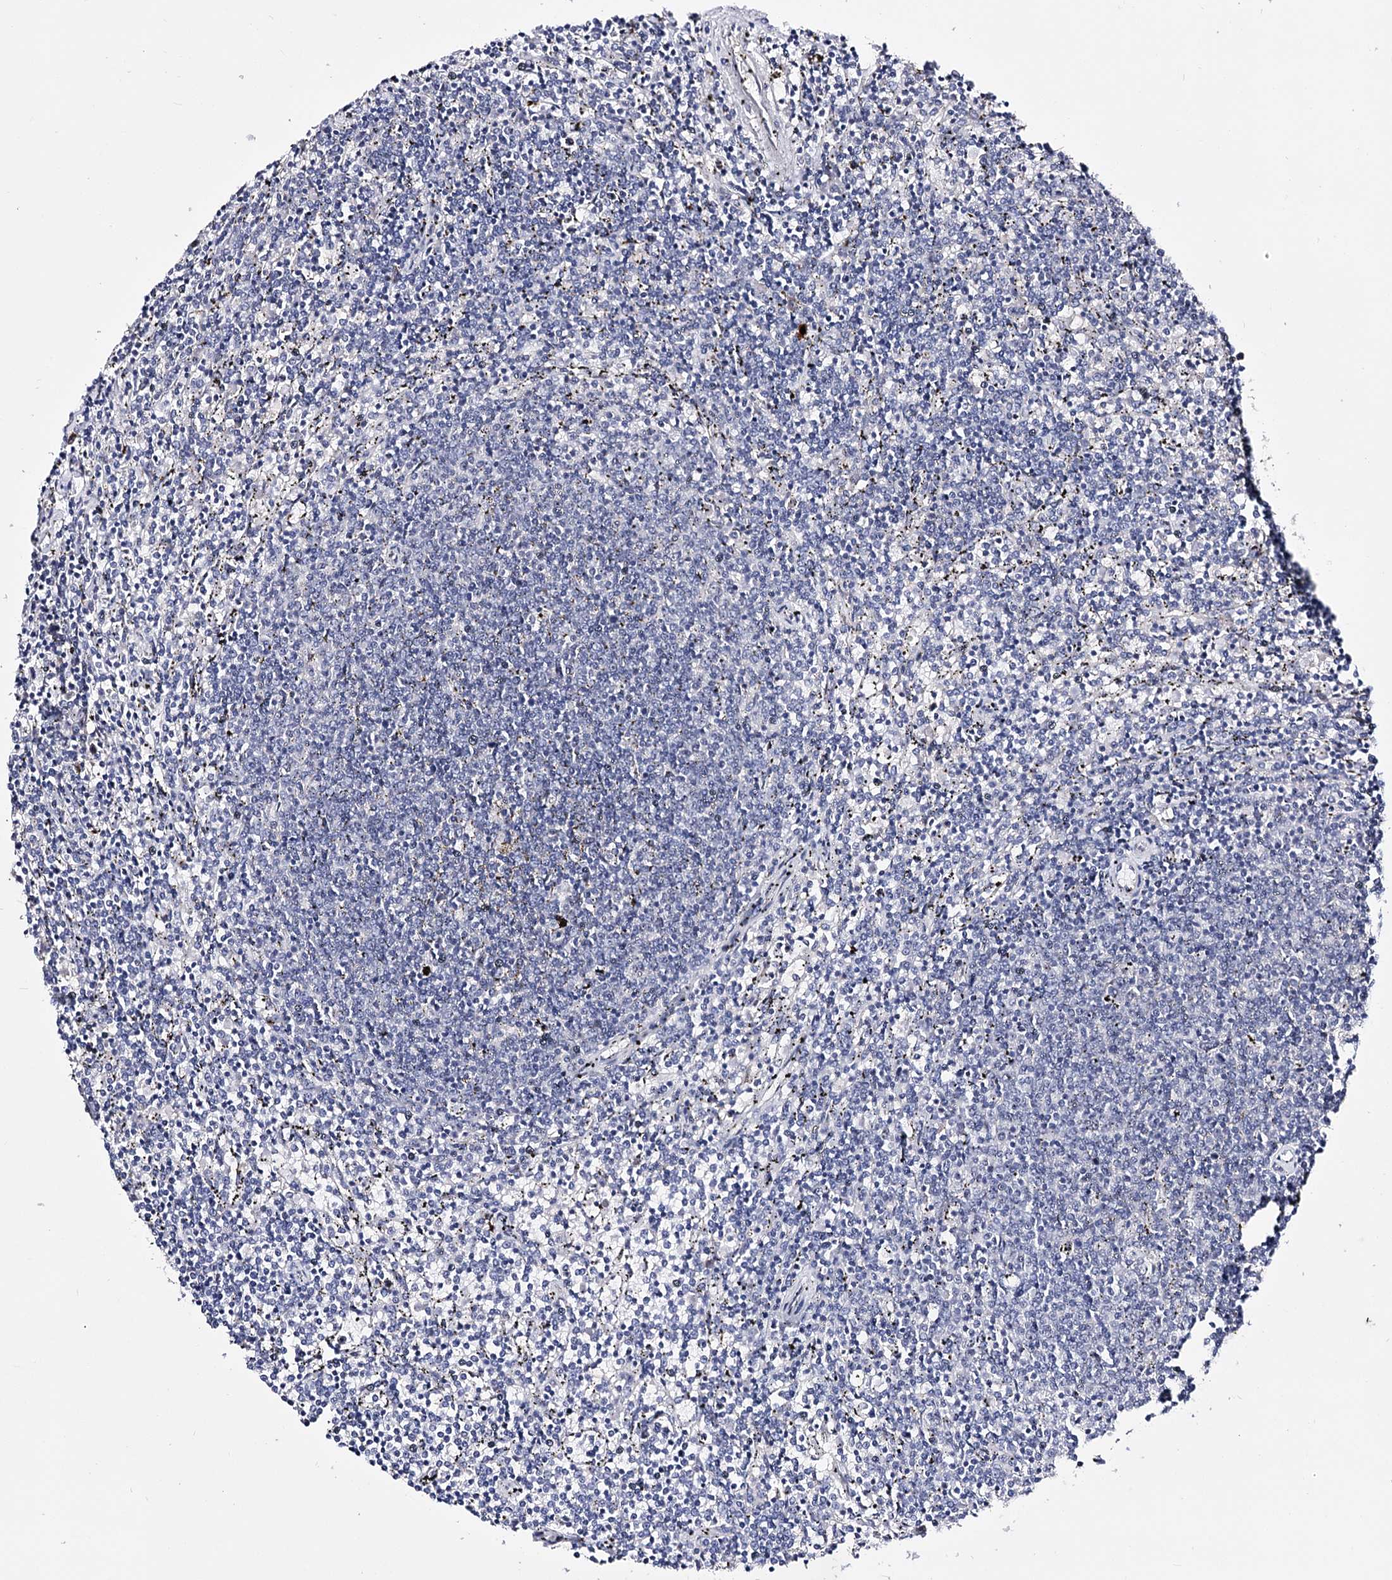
{"staining": {"intensity": "negative", "quantity": "none", "location": "none"}, "tissue": "lymphoma", "cell_type": "Tumor cells", "image_type": "cancer", "snomed": [{"axis": "morphology", "description": "Malignant lymphoma, non-Hodgkin's type, Low grade"}, {"axis": "topography", "description": "Spleen"}], "caption": "There is no significant staining in tumor cells of lymphoma.", "gene": "PCGF5", "patient": {"sex": "female", "age": 50}}